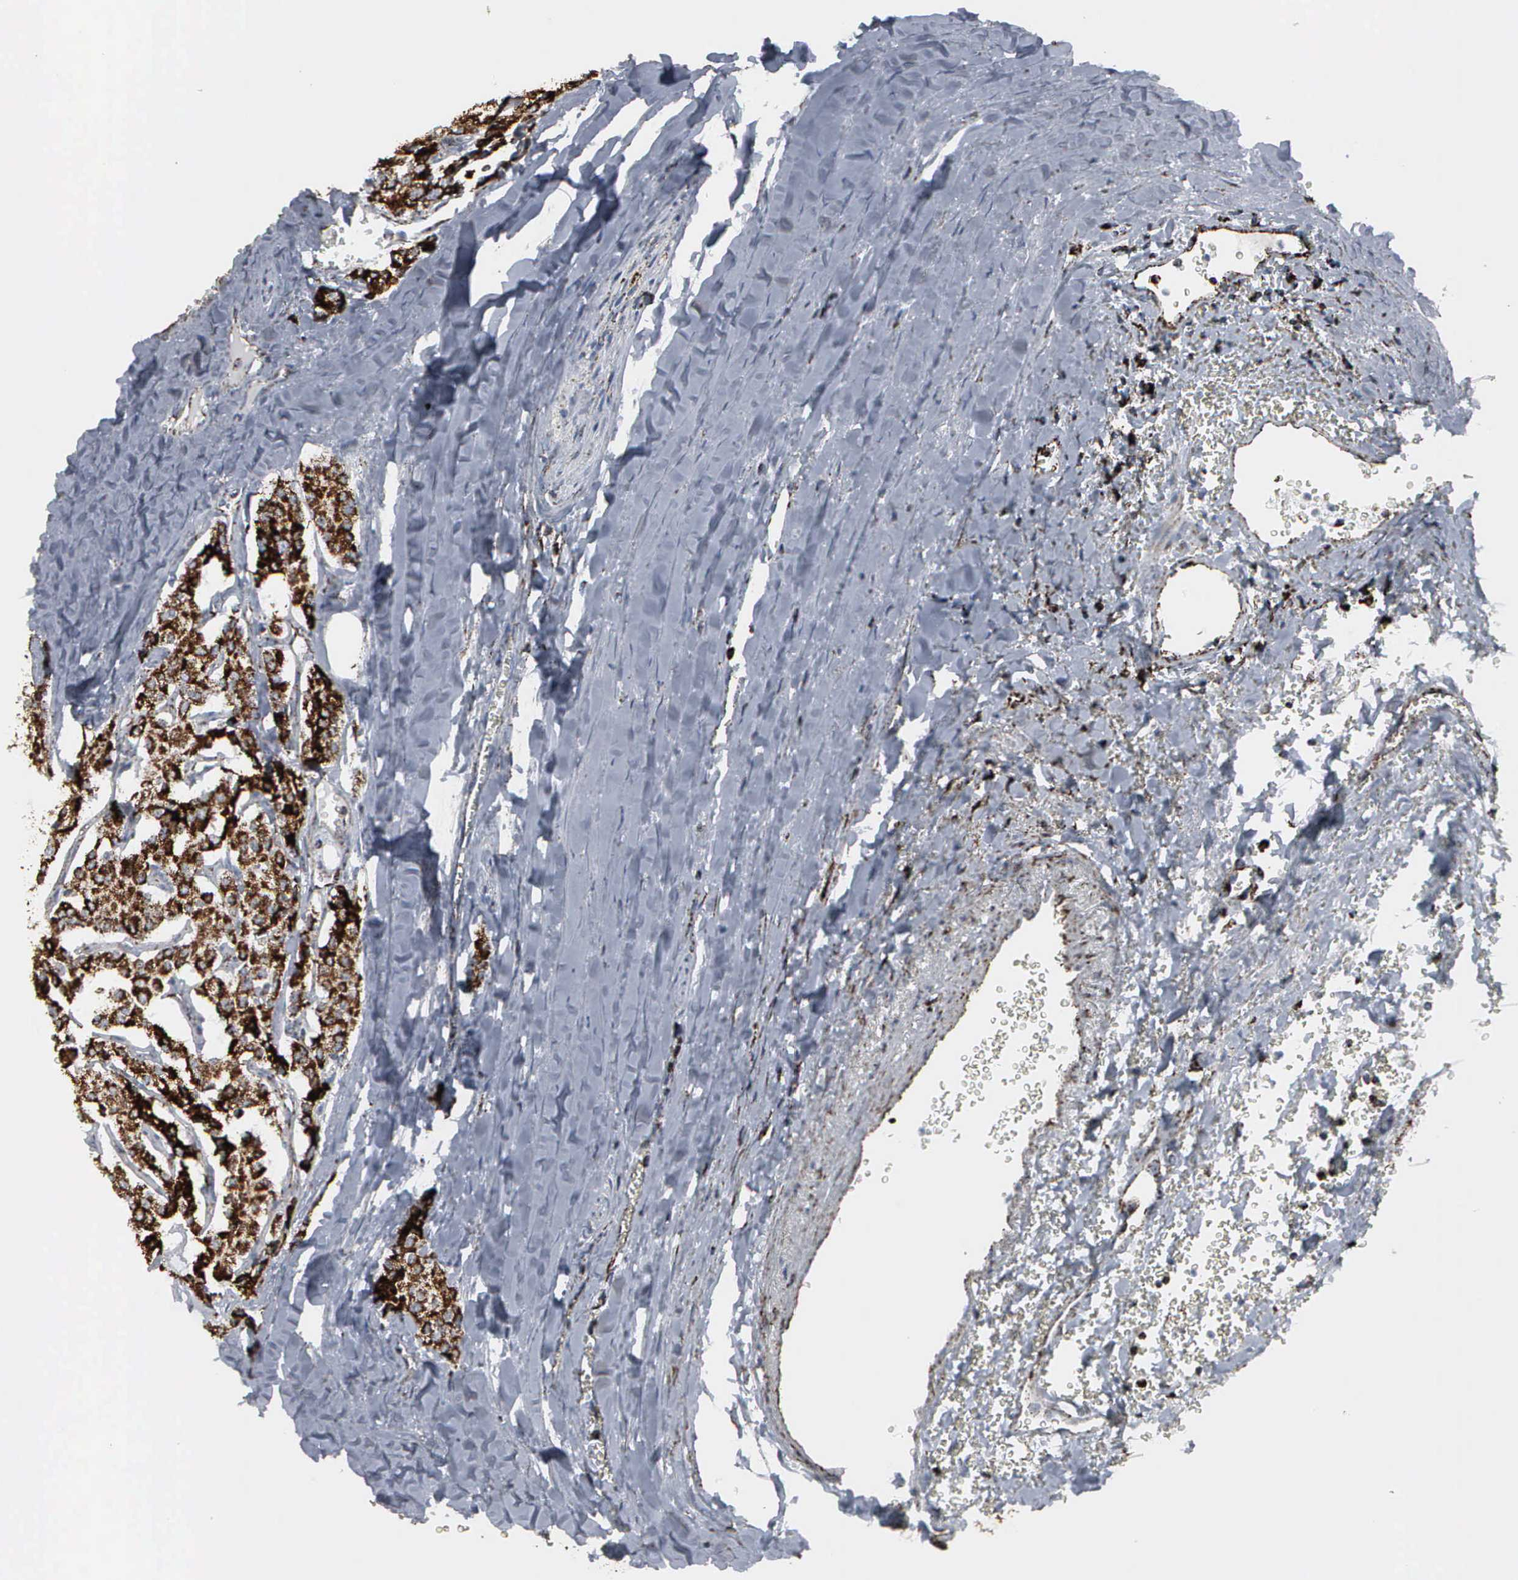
{"staining": {"intensity": "strong", "quantity": ">75%", "location": "cytoplasmic/membranous"}, "tissue": "carcinoid", "cell_type": "Tumor cells", "image_type": "cancer", "snomed": [{"axis": "morphology", "description": "Carcinoid, malignant, NOS"}, {"axis": "topography", "description": "Bronchus"}], "caption": "Immunohistochemistry photomicrograph of human malignant carcinoid stained for a protein (brown), which reveals high levels of strong cytoplasmic/membranous staining in about >75% of tumor cells.", "gene": "HSPA9", "patient": {"sex": "male", "age": 55}}